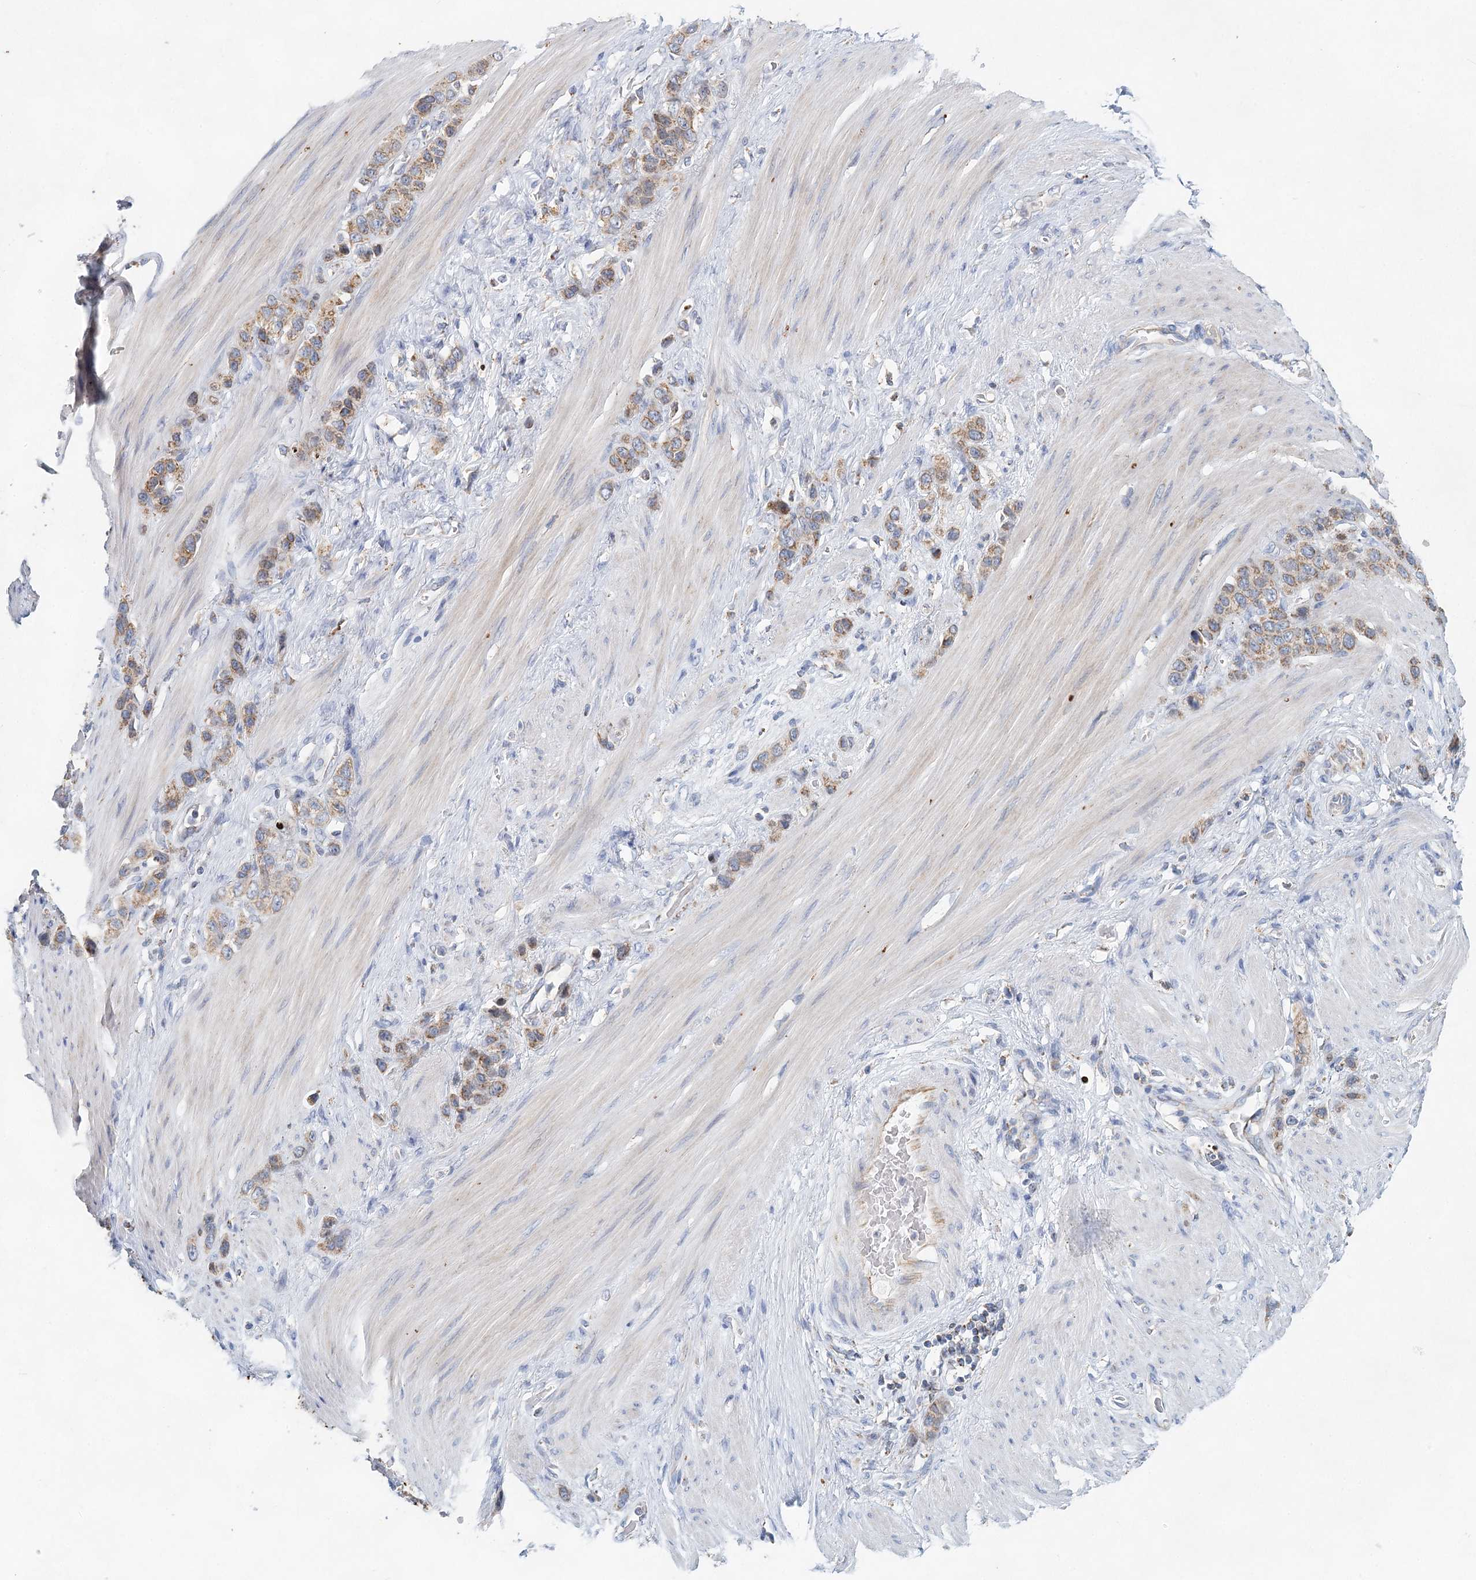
{"staining": {"intensity": "moderate", "quantity": ">75%", "location": "cytoplasmic/membranous"}, "tissue": "stomach cancer", "cell_type": "Tumor cells", "image_type": "cancer", "snomed": [{"axis": "morphology", "description": "Adenocarcinoma, NOS"}, {"axis": "morphology", "description": "Adenocarcinoma, High grade"}, {"axis": "topography", "description": "Stomach, upper"}, {"axis": "topography", "description": "Stomach, lower"}], "caption": "Stomach adenocarcinoma was stained to show a protein in brown. There is medium levels of moderate cytoplasmic/membranous staining in approximately >75% of tumor cells. (brown staining indicates protein expression, while blue staining denotes nuclei).", "gene": "XPO6", "patient": {"sex": "female", "age": 65}}